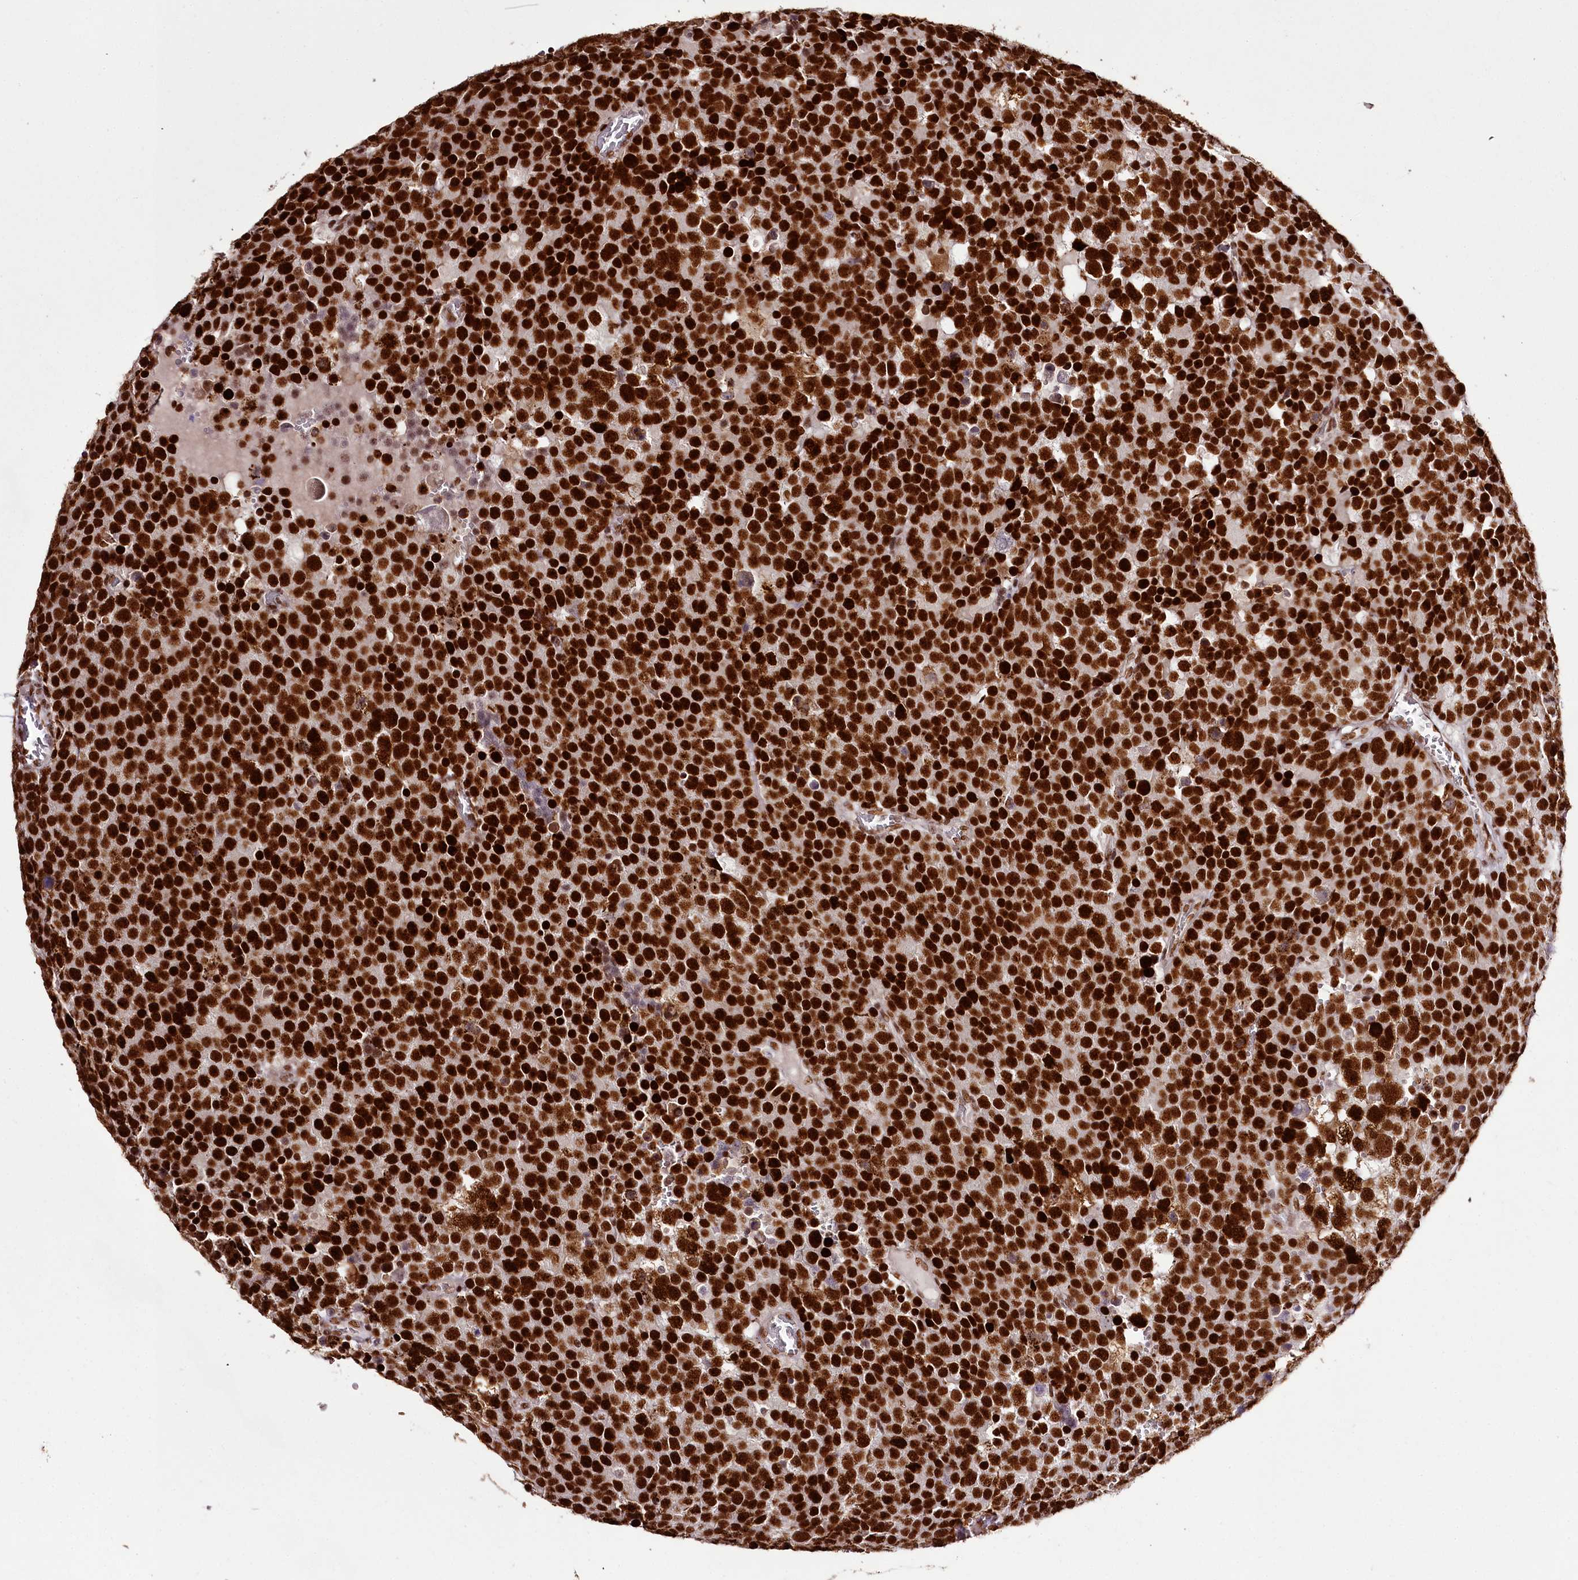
{"staining": {"intensity": "strong", "quantity": ">75%", "location": "nuclear"}, "tissue": "testis cancer", "cell_type": "Tumor cells", "image_type": "cancer", "snomed": [{"axis": "morphology", "description": "Seminoma, NOS"}, {"axis": "topography", "description": "Testis"}], "caption": "The immunohistochemical stain shows strong nuclear expression in tumor cells of seminoma (testis) tissue.", "gene": "PSPC1", "patient": {"sex": "male", "age": 71}}